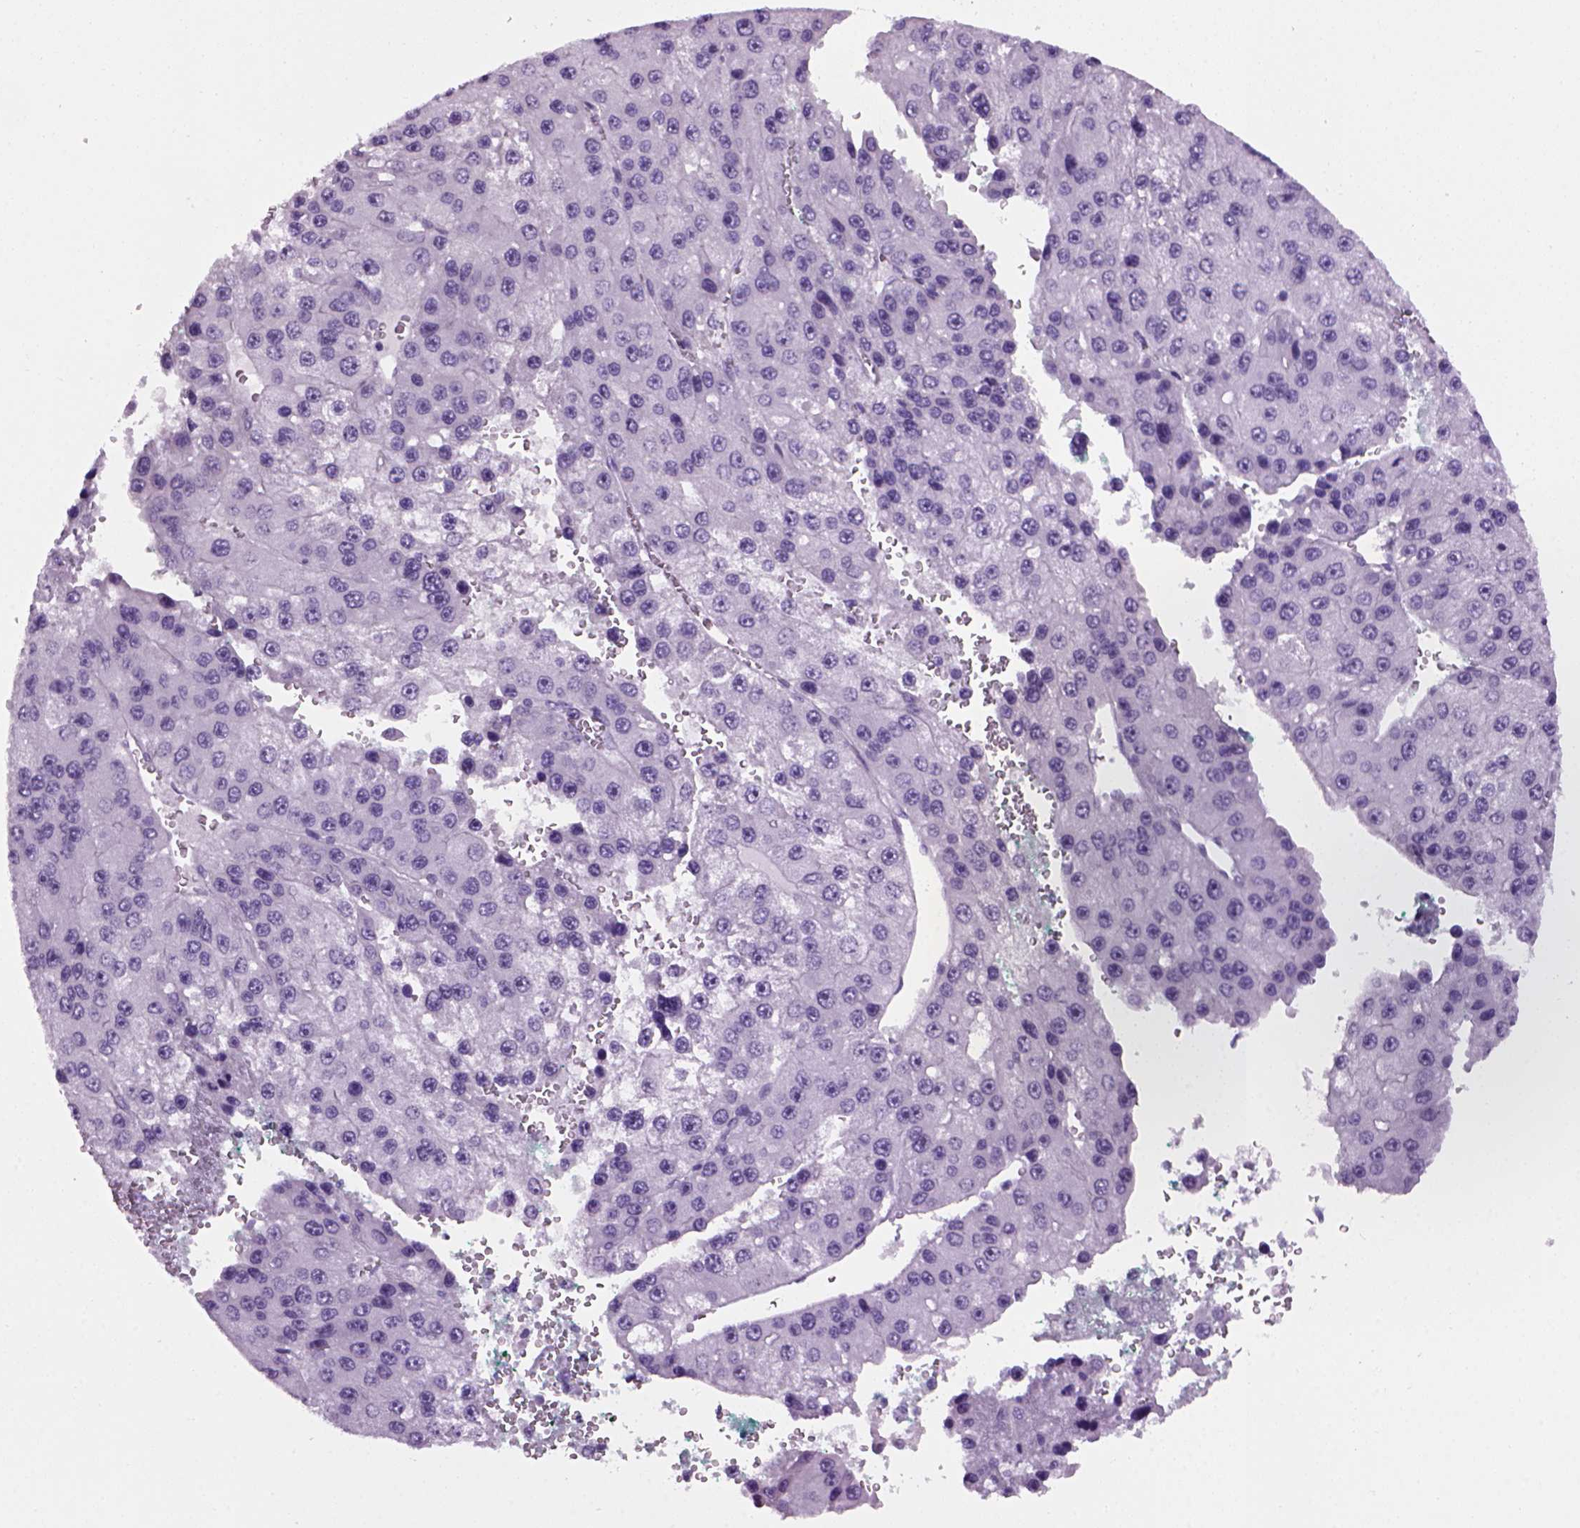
{"staining": {"intensity": "negative", "quantity": "none", "location": "none"}, "tissue": "liver cancer", "cell_type": "Tumor cells", "image_type": "cancer", "snomed": [{"axis": "morphology", "description": "Carcinoma, Hepatocellular, NOS"}, {"axis": "topography", "description": "Liver"}], "caption": "Protein analysis of liver cancer (hepatocellular carcinoma) exhibits no significant expression in tumor cells. Nuclei are stained in blue.", "gene": "MZB1", "patient": {"sex": "female", "age": 73}}